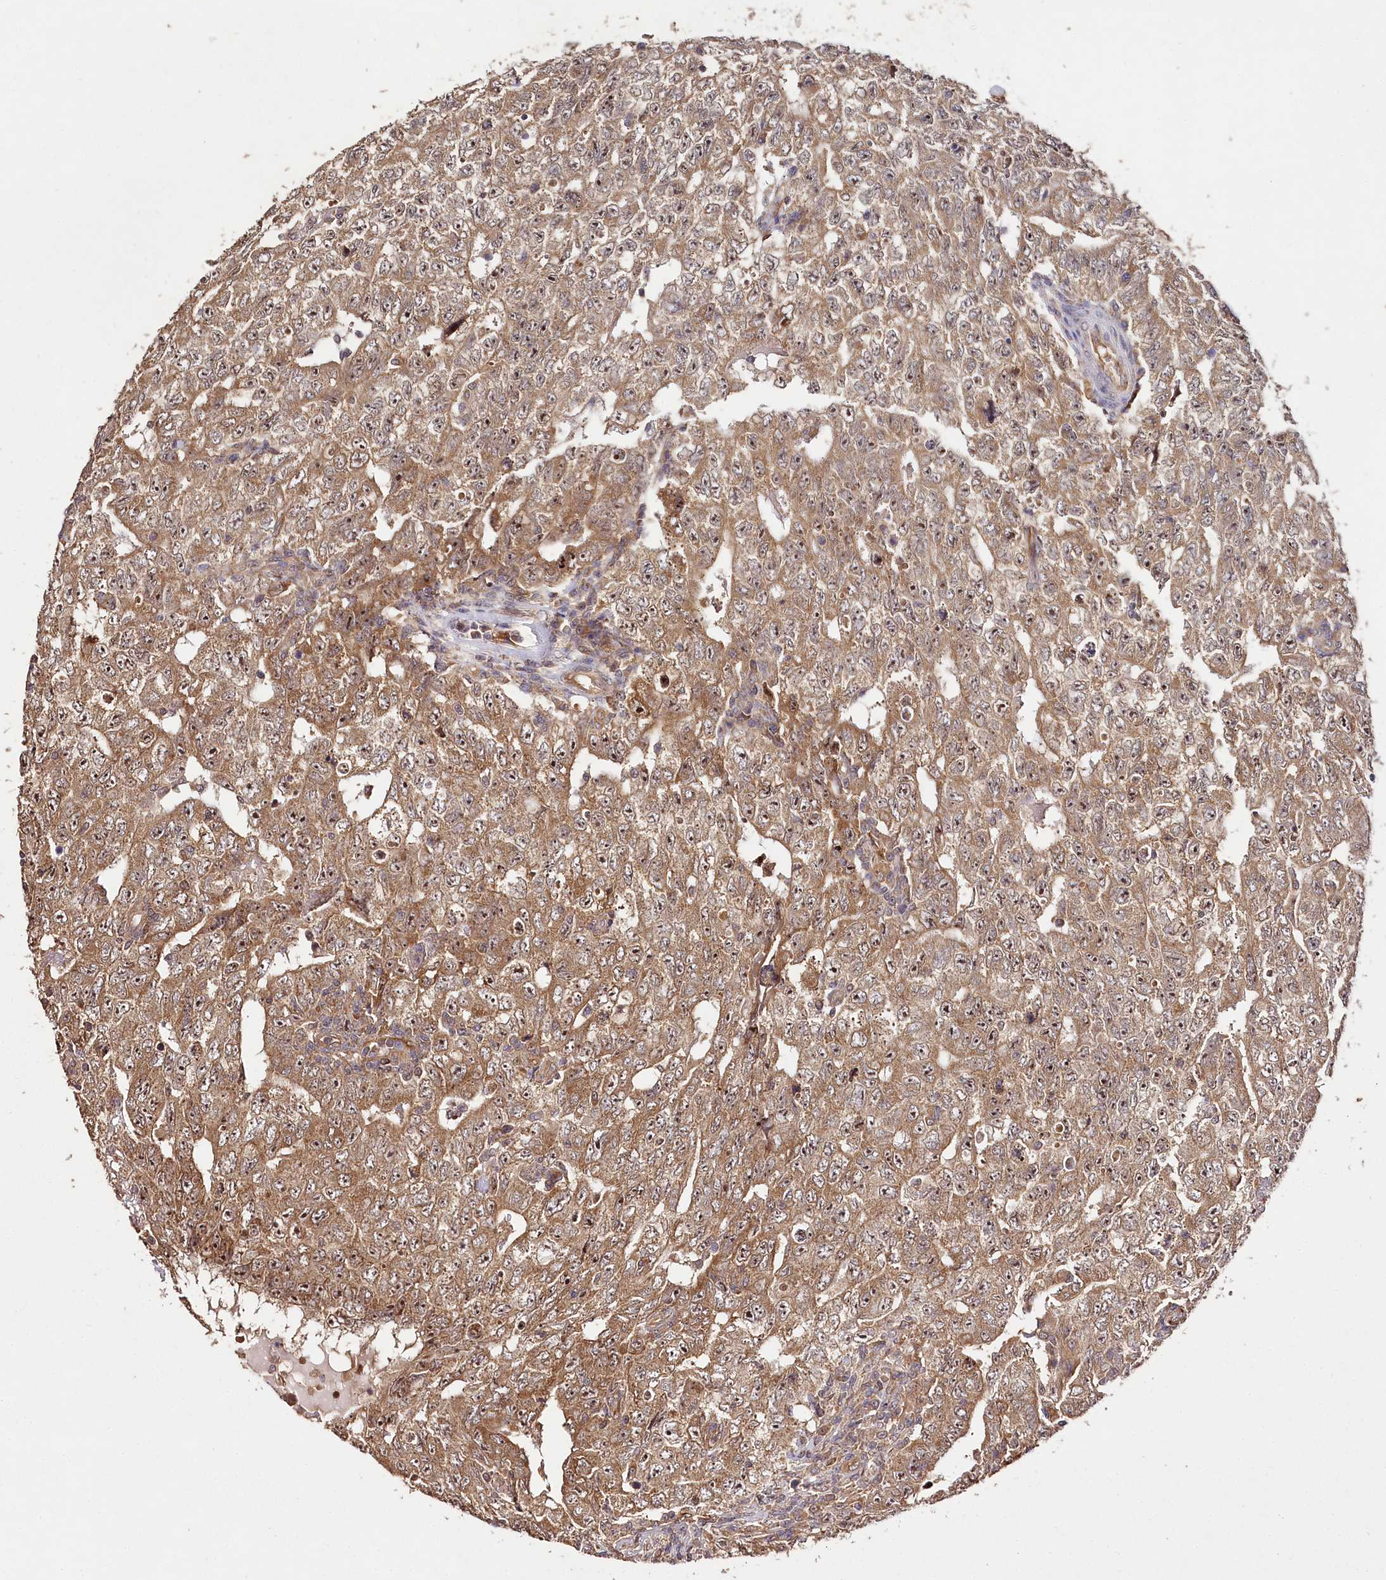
{"staining": {"intensity": "moderate", "quantity": ">75%", "location": "cytoplasmic/membranous,nuclear"}, "tissue": "testis cancer", "cell_type": "Tumor cells", "image_type": "cancer", "snomed": [{"axis": "morphology", "description": "Carcinoma, Embryonal, NOS"}, {"axis": "topography", "description": "Testis"}], "caption": "Testis embryonal carcinoma tissue reveals moderate cytoplasmic/membranous and nuclear expression in about >75% of tumor cells, visualized by immunohistochemistry. (Brightfield microscopy of DAB IHC at high magnification).", "gene": "DMXL1", "patient": {"sex": "male", "age": 26}}